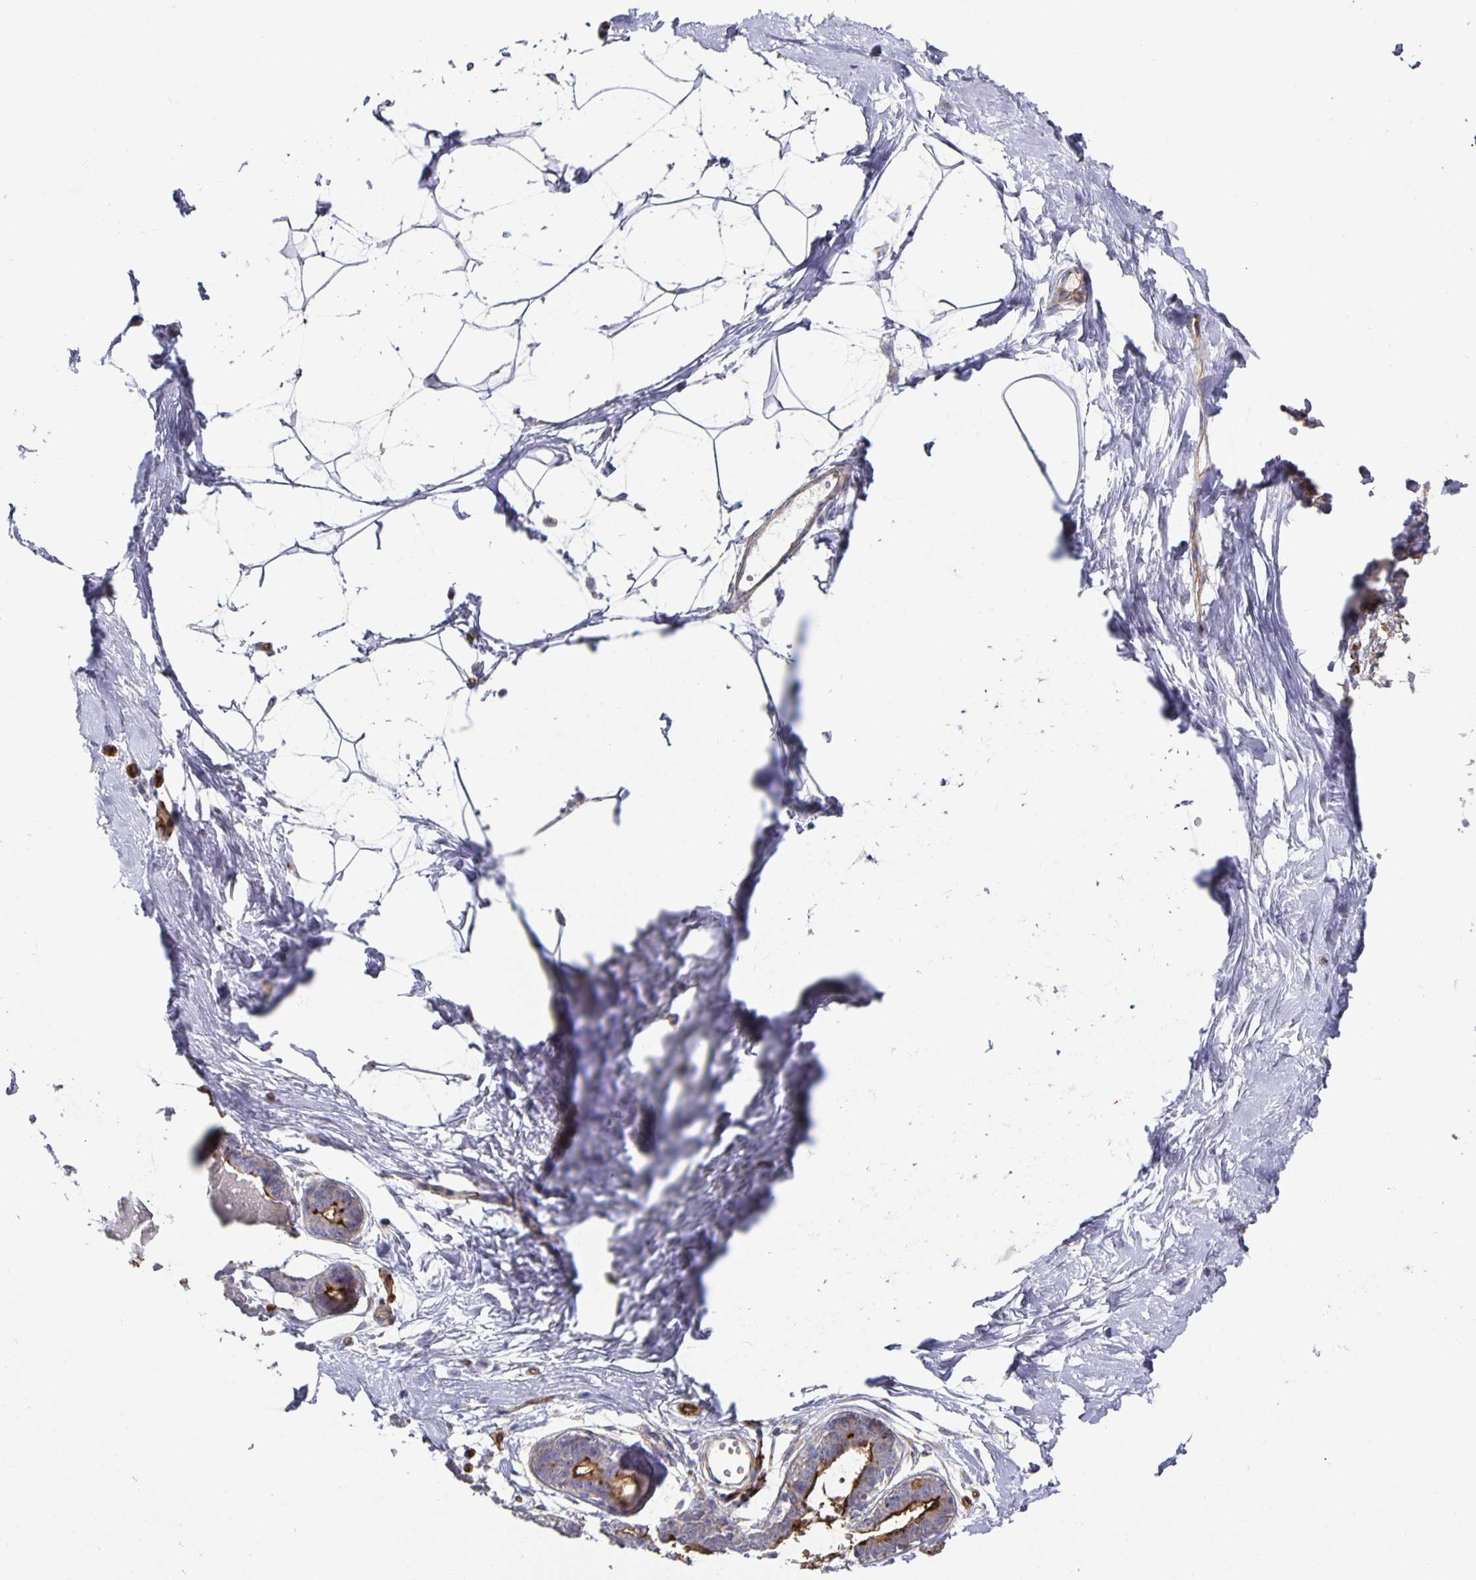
{"staining": {"intensity": "negative", "quantity": "none", "location": "none"}, "tissue": "breast", "cell_type": "Adipocytes", "image_type": "normal", "snomed": [{"axis": "morphology", "description": "Normal tissue, NOS"}, {"axis": "topography", "description": "Breast"}], "caption": "Protein analysis of unremarkable breast reveals no significant staining in adipocytes.", "gene": "PODXL", "patient": {"sex": "female", "age": 45}}